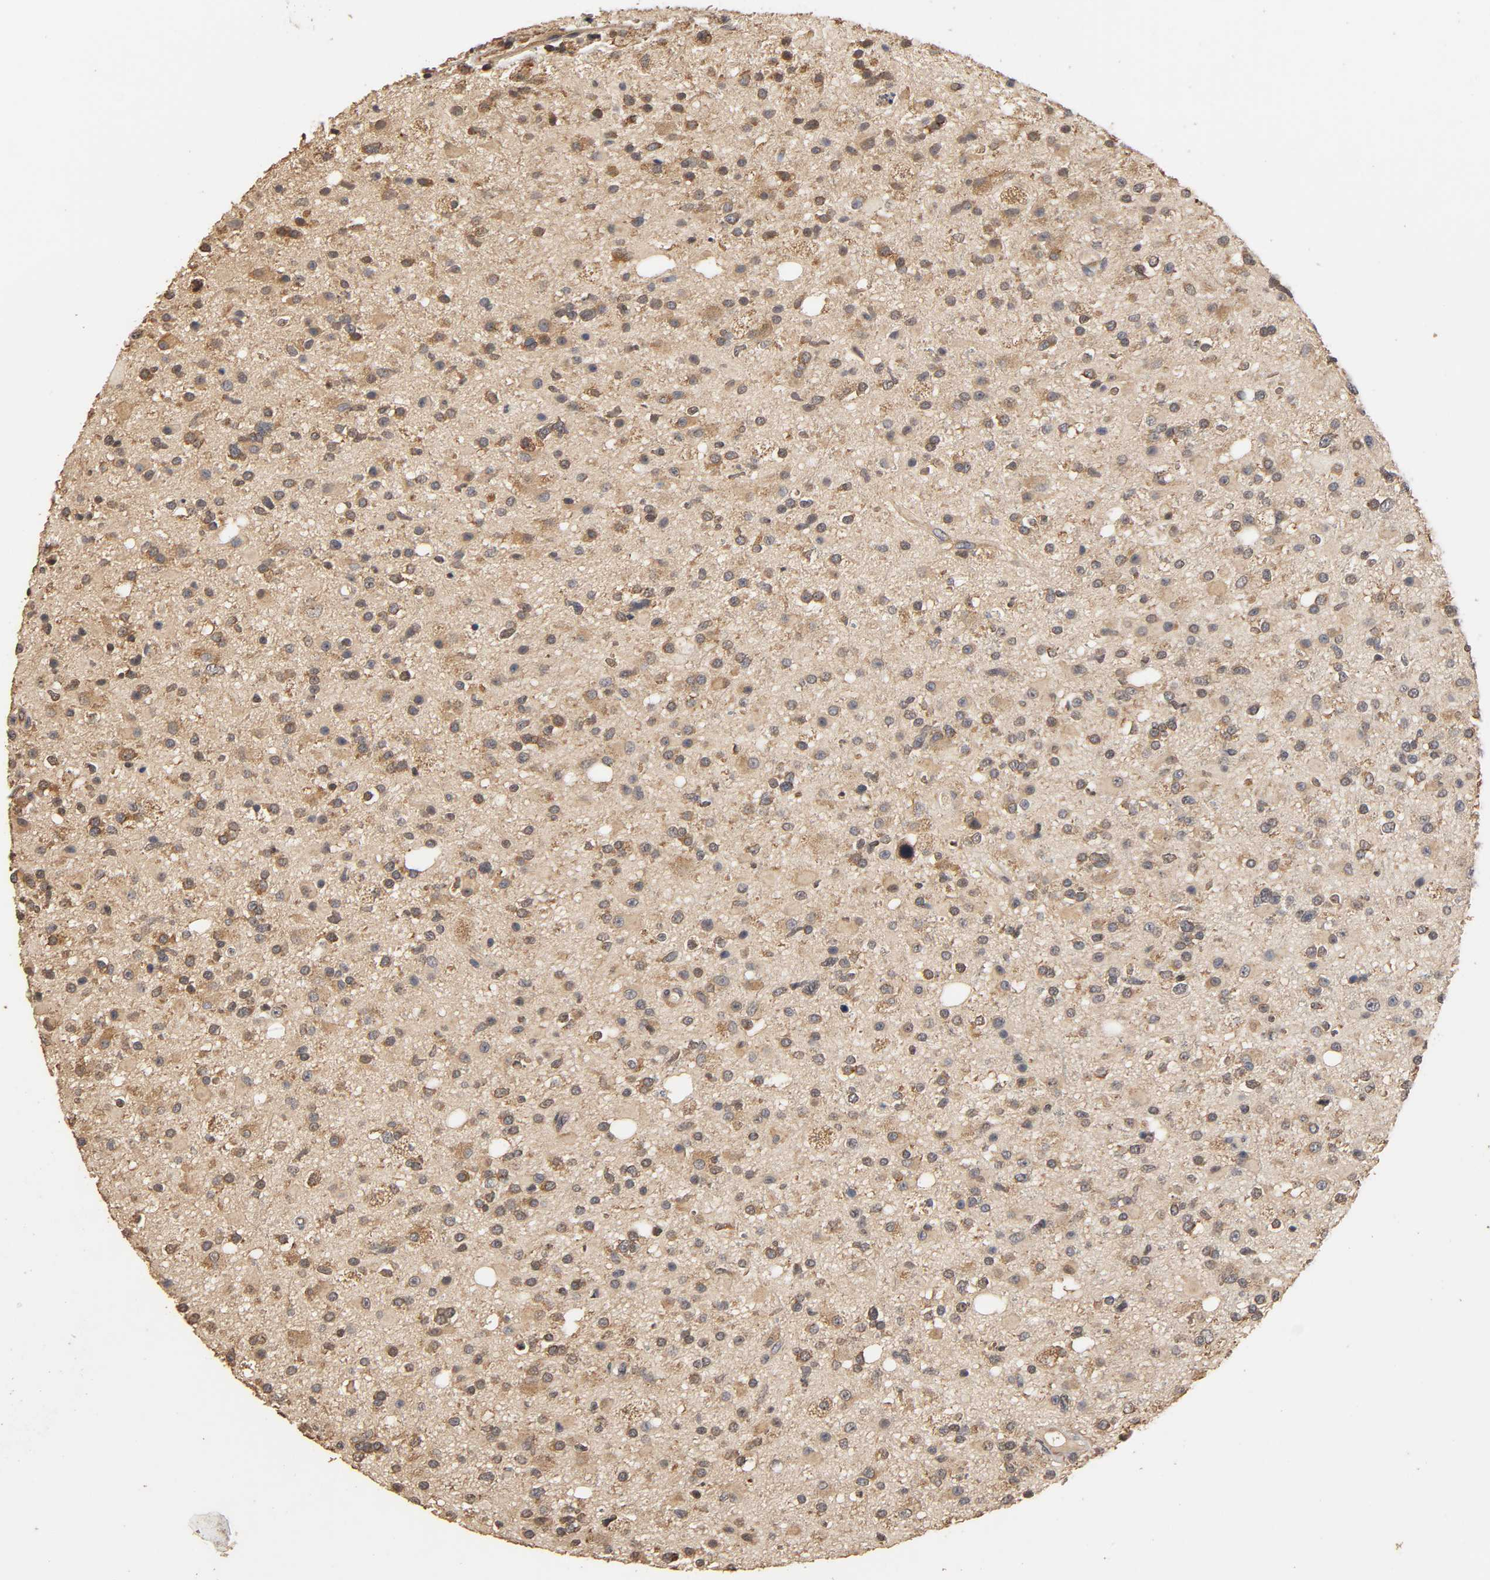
{"staining": {"intensity": "moderate", "quantity": "25%-75%", "location": "cytoplasmic/membranous"}, "tissue": "glioma", "cell_type": "Tumor cells", "image_type": "cancer", "snomed": [{"axis": "morphology", "description": "Glioma, malignant, High grade"}, {"axis": "topography", "description": "Brain"}], "caption": "The immunohistochemical stain labels moderate cytoplasmic/membranous positivity in tumor cells of malignant high-grade glioma tissue.", "gene": "ARHGEF7", "patient": {"sex": "male", "age": 33}}